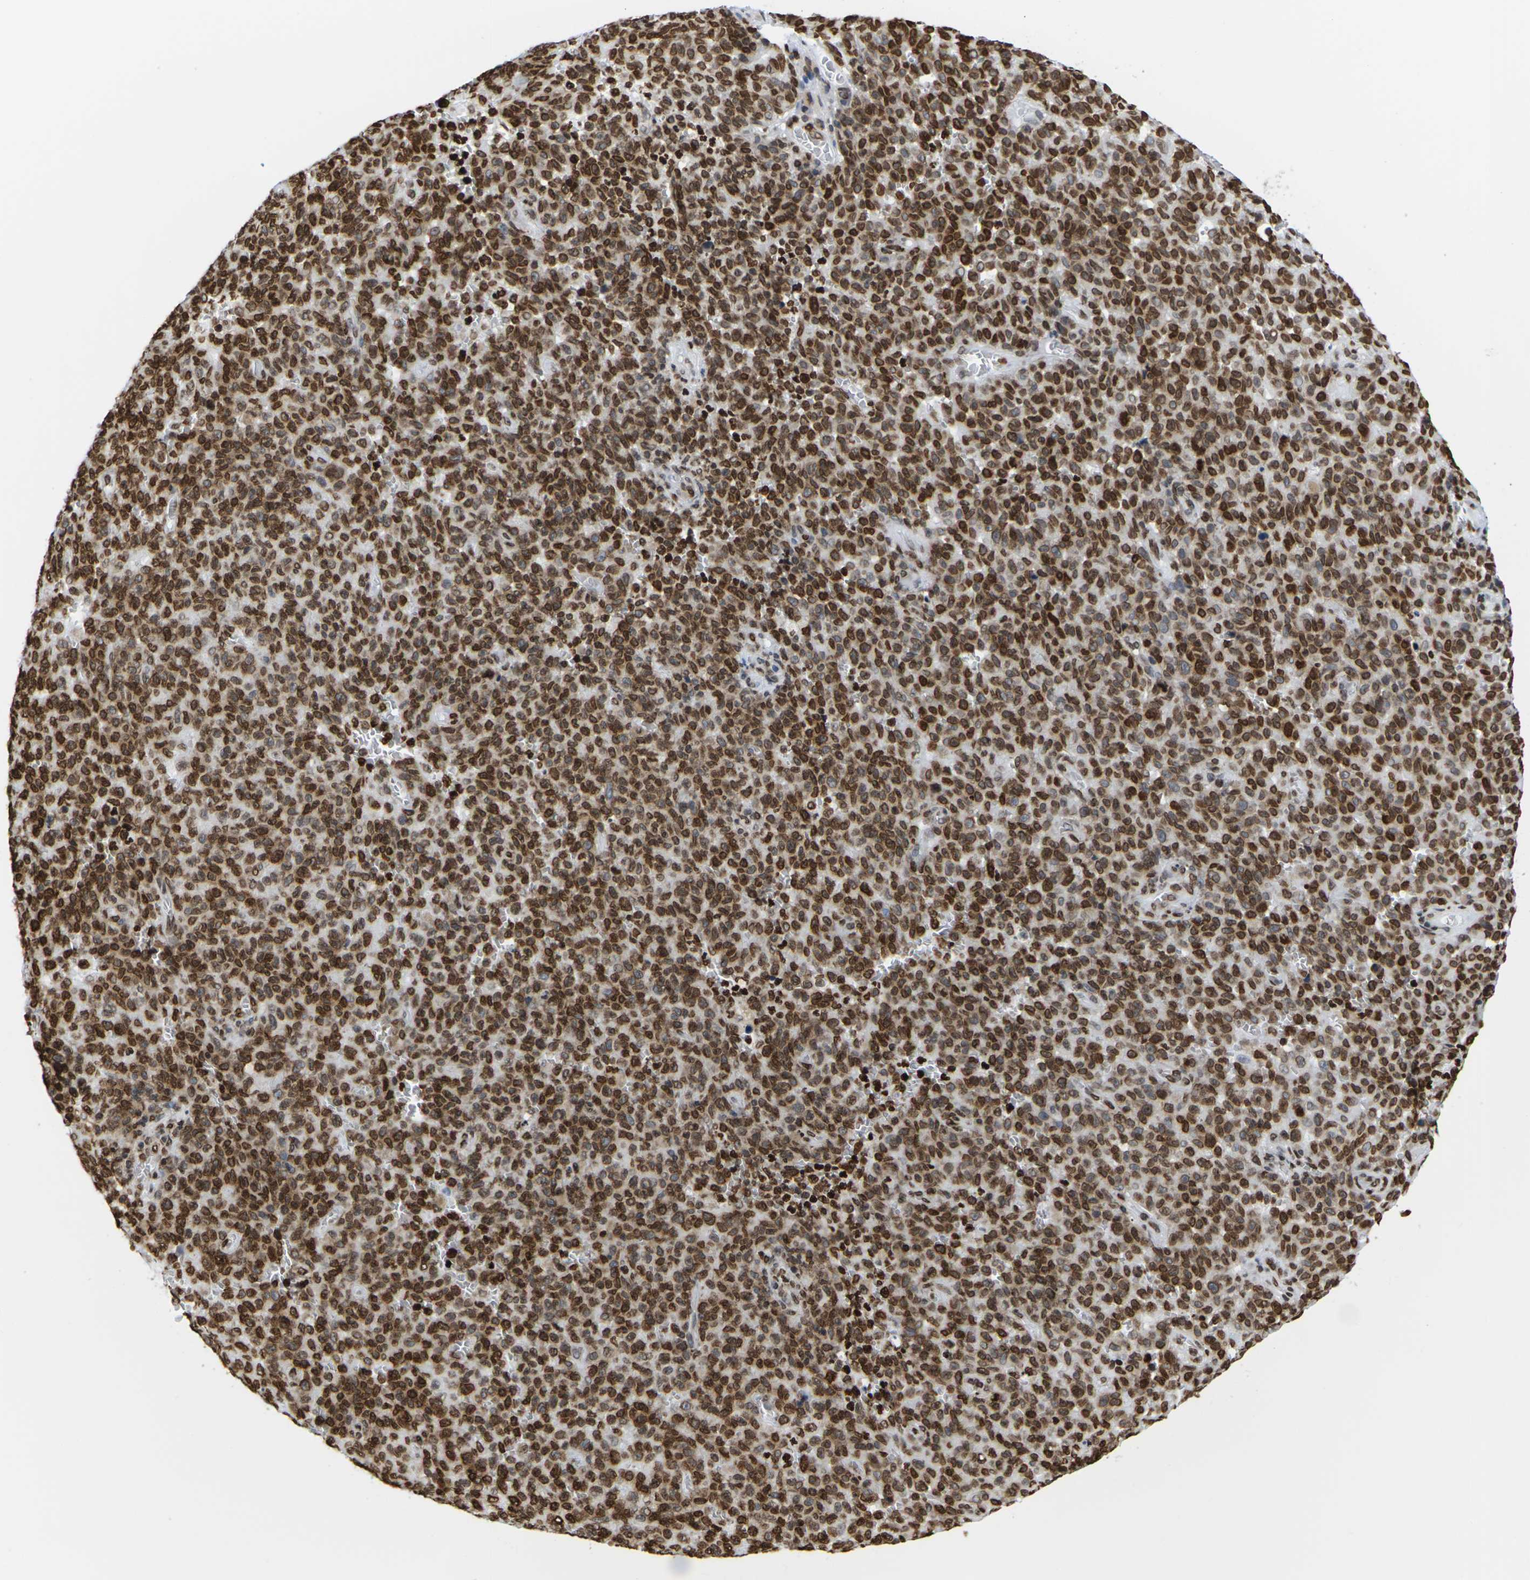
{"staining": {"intensity": "strong", "quantity": ">75%", "location": "cytoplasmic/membranous,nuclear"}, "tissue": "melanoma", "cell_type": "Tumor cells", "image_type": "cancer", "snomed": [{"axis": "morphology", "description": "Malignant melanoma, NOS"}, {"axis": "topography", "description": "Skin"}], "caption": "Brown immunohistochemical staining in malignant melanoma reveals strong cytoplasmic/membranous and nuclear staining in approximately >75% of tumor cells. The staining was performed using DAB to visualize the protein expression in brown, while the nuclei were stained in blue with hematoxylin (Magnification: 20x).", "gene": "H2AC21", "patient": {"sex": "female", "age": 82}}